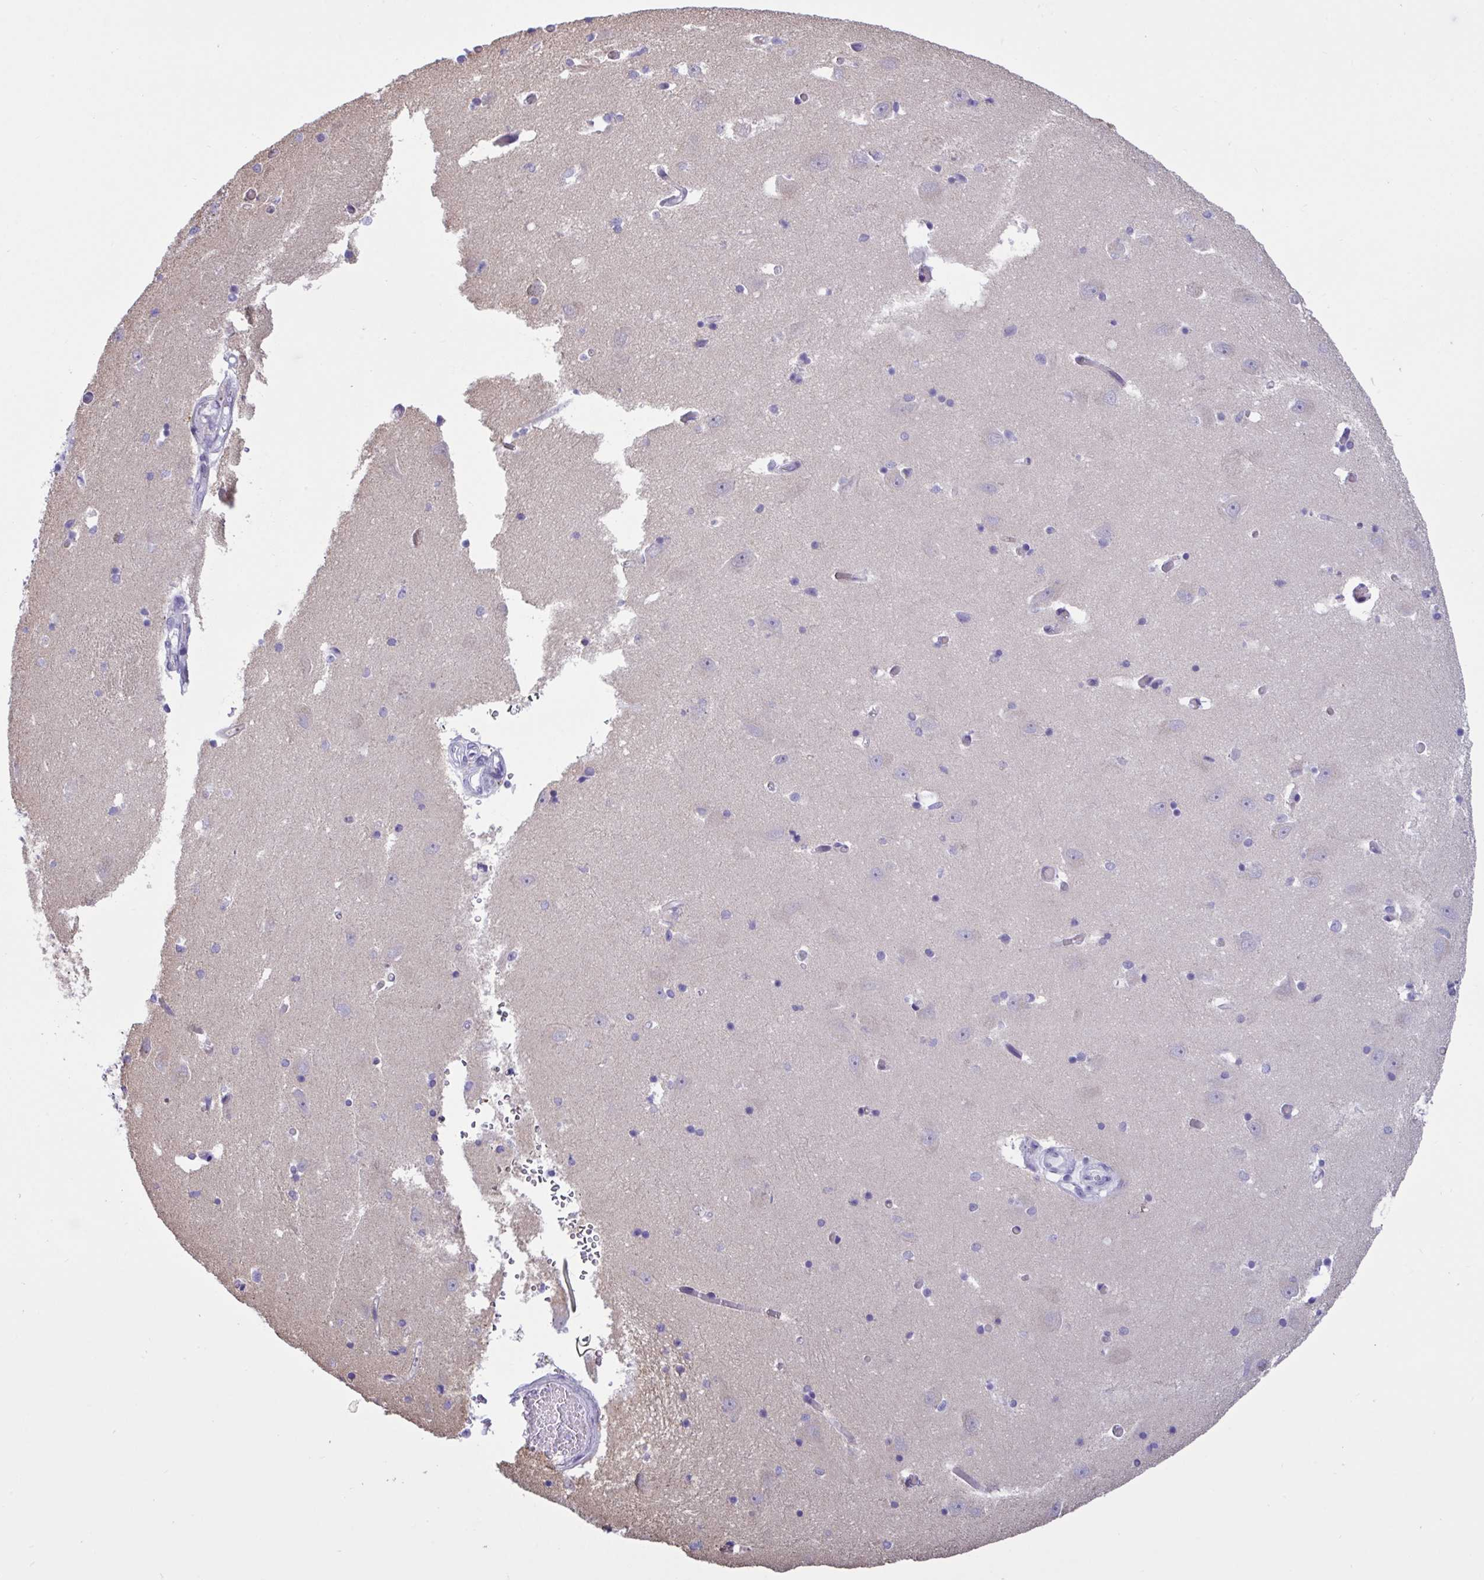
{"staining": {"intensity": "negative", "quantity": "none", "location": "none"}, "tissue": "caudate", "cell_type": "Glial cells", "image_type": "normal", "snomed": [{"axis": "morphology", "description": "Normal tissue, NOS"}, {"axis": "topography", "description": "Lateral ventricle wall"}, {"axis": "topography", "description": "Hippocampus"}], "caption": "This image is of benign caudate stained with immunohistochemistry (IHC) to label a protein in brown with the nuclei are counter-stained blue. There is no staining in glial cells.", "gene": "RPL22L1", "patient": {"sex": "female", "age": 63}}